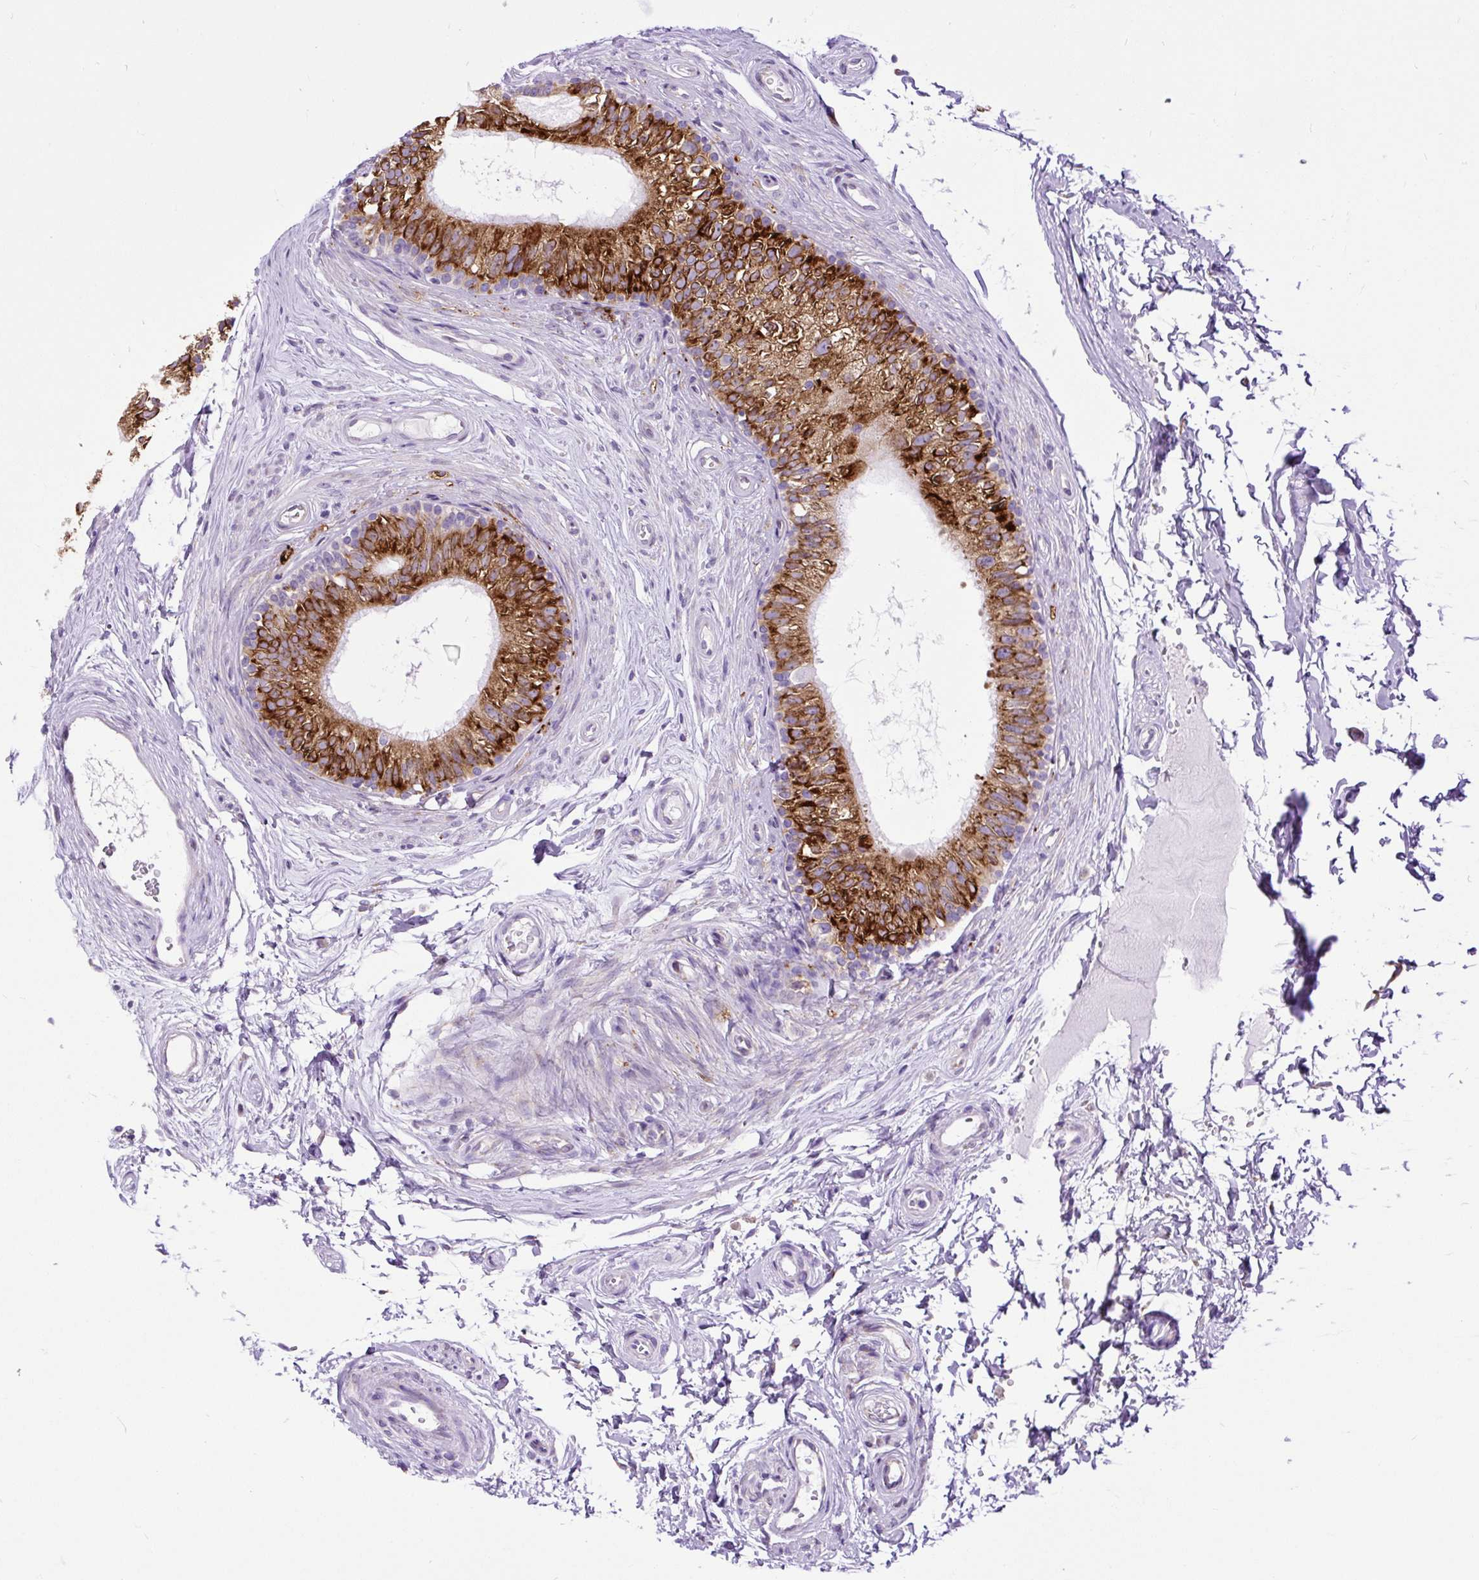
{"staining": {"intensity": "strong", "quantity": ">75%", "location": "cytoplasmic/membranous"}, "tissue": "epididymis", "cell_type": "Glandular cells", "image_type": "normal", "snomed": [{"axis": "morphology", "description": "Normal tissue, NOS"}, {"axis": "topography", "description": "Epididymis"}], "caption": "IHC micrograph of benign epididymis: epididymis stained using immunohistochemistry (IHC) demonstrates high levels of strong protein expression localized specifically in the cytoplasmic/membranous of glandular cells, appearing as a cytoplasmic/membranous brown color.", "gene": "DDOST", "patient": {"sex": "male", "age": 45}}